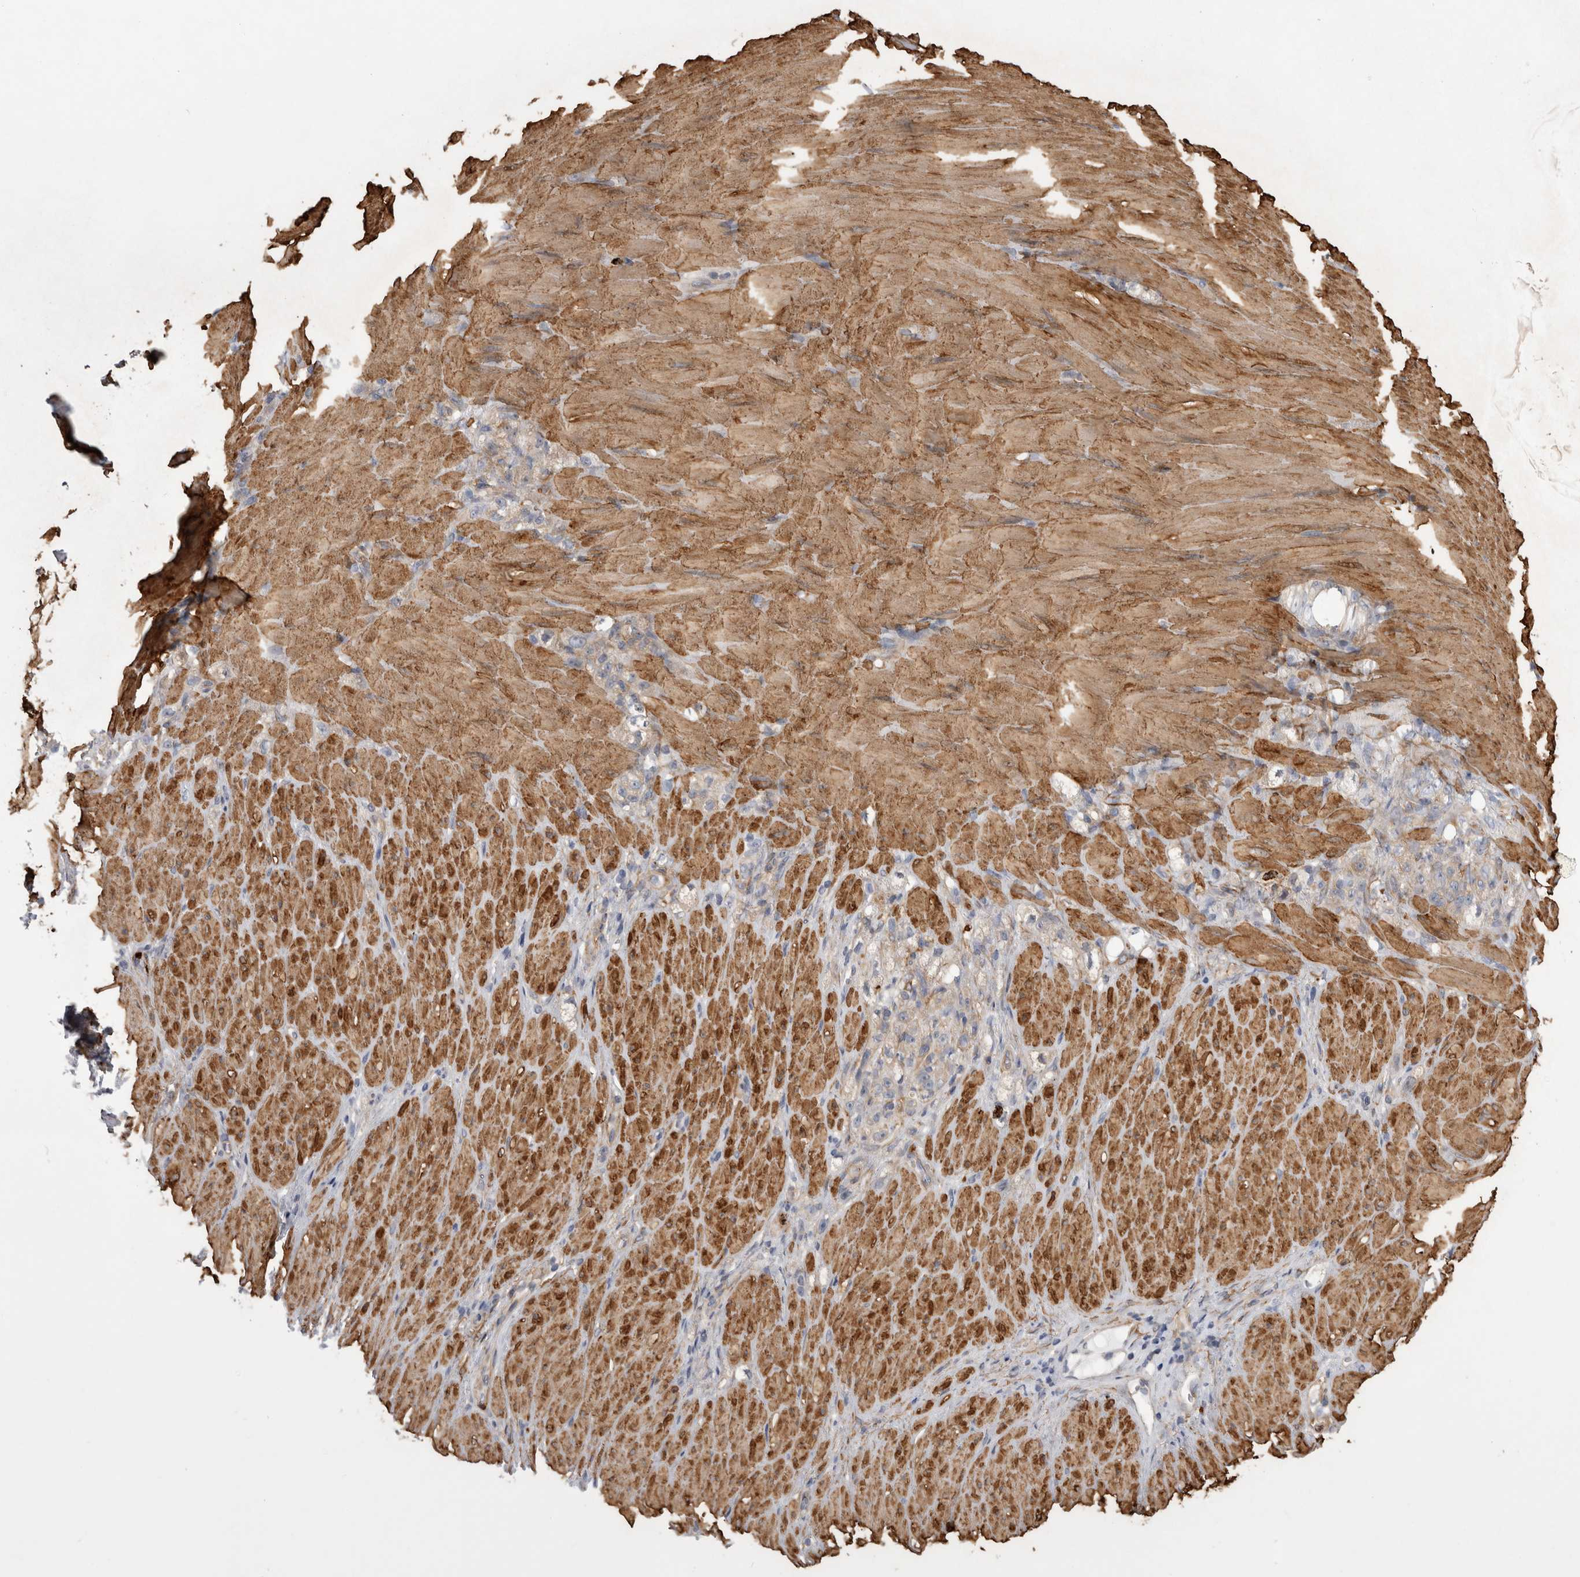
{"staining": {"intensity": "negative", "quantity": "none", "location": "none"}, "tissue": "stomach cancer", "cell_type": "Tumor cells", "image_type": "cancer", "snomed": [{"axis": "morphology", "description": "Normal tissue, NOS"}, {"axis": "morphology", "description": "Adenocarcinoma, NOS"}, {"axis": "topography", "description": "Stomach"}], "caption": "This is an immunohistochemistry photomicrograph of human stomach adenocarcinoma. There is no expression in tumor cells.", "gene": "EPRS1", "patient": {"sex": "male", "age": 82}}